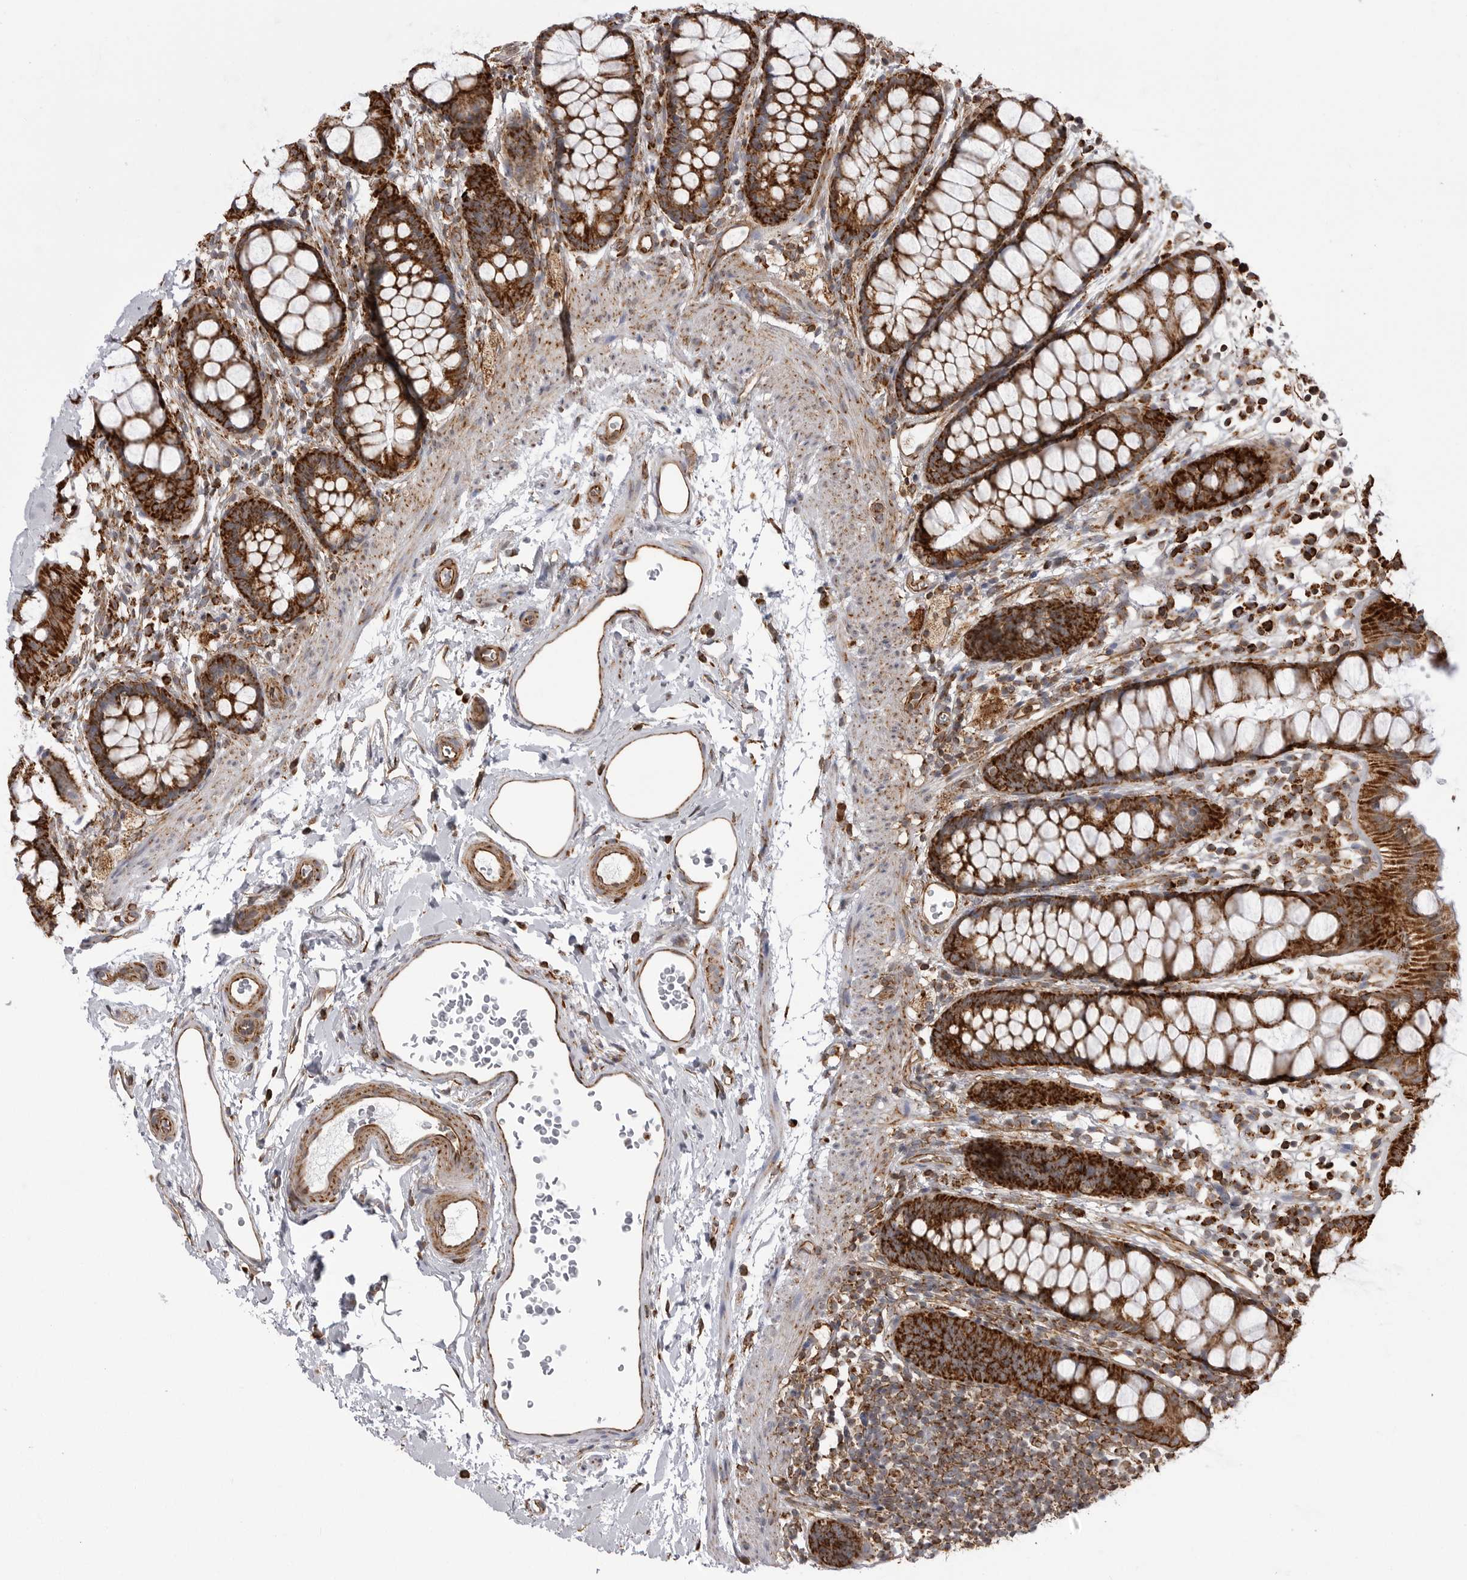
{"staining": {"intensity": "strong", "quantity": ">75%", "location": "cytoplasmic/membranous"}, "tissue": "rectum", "cell_type": "Glandular cells", "image_type": "normal", "snomed": [{"axis": "morphology", "description": "Normal tissue, NOS"}, {"axis": "topography", "description": "Rectum"}], "caption": "Protein expression analysis of normal rectum shows strong cytoplasmic/membranous expression in about >75% of glandular cells. Using DAB (3,3'-diaminobenzidine) (brown) and hematoxylin (blue) stains, captured at high magnification using brightfield microscopy.", "gene": "FH", "patient": {"sex": "female", "age": 65}}